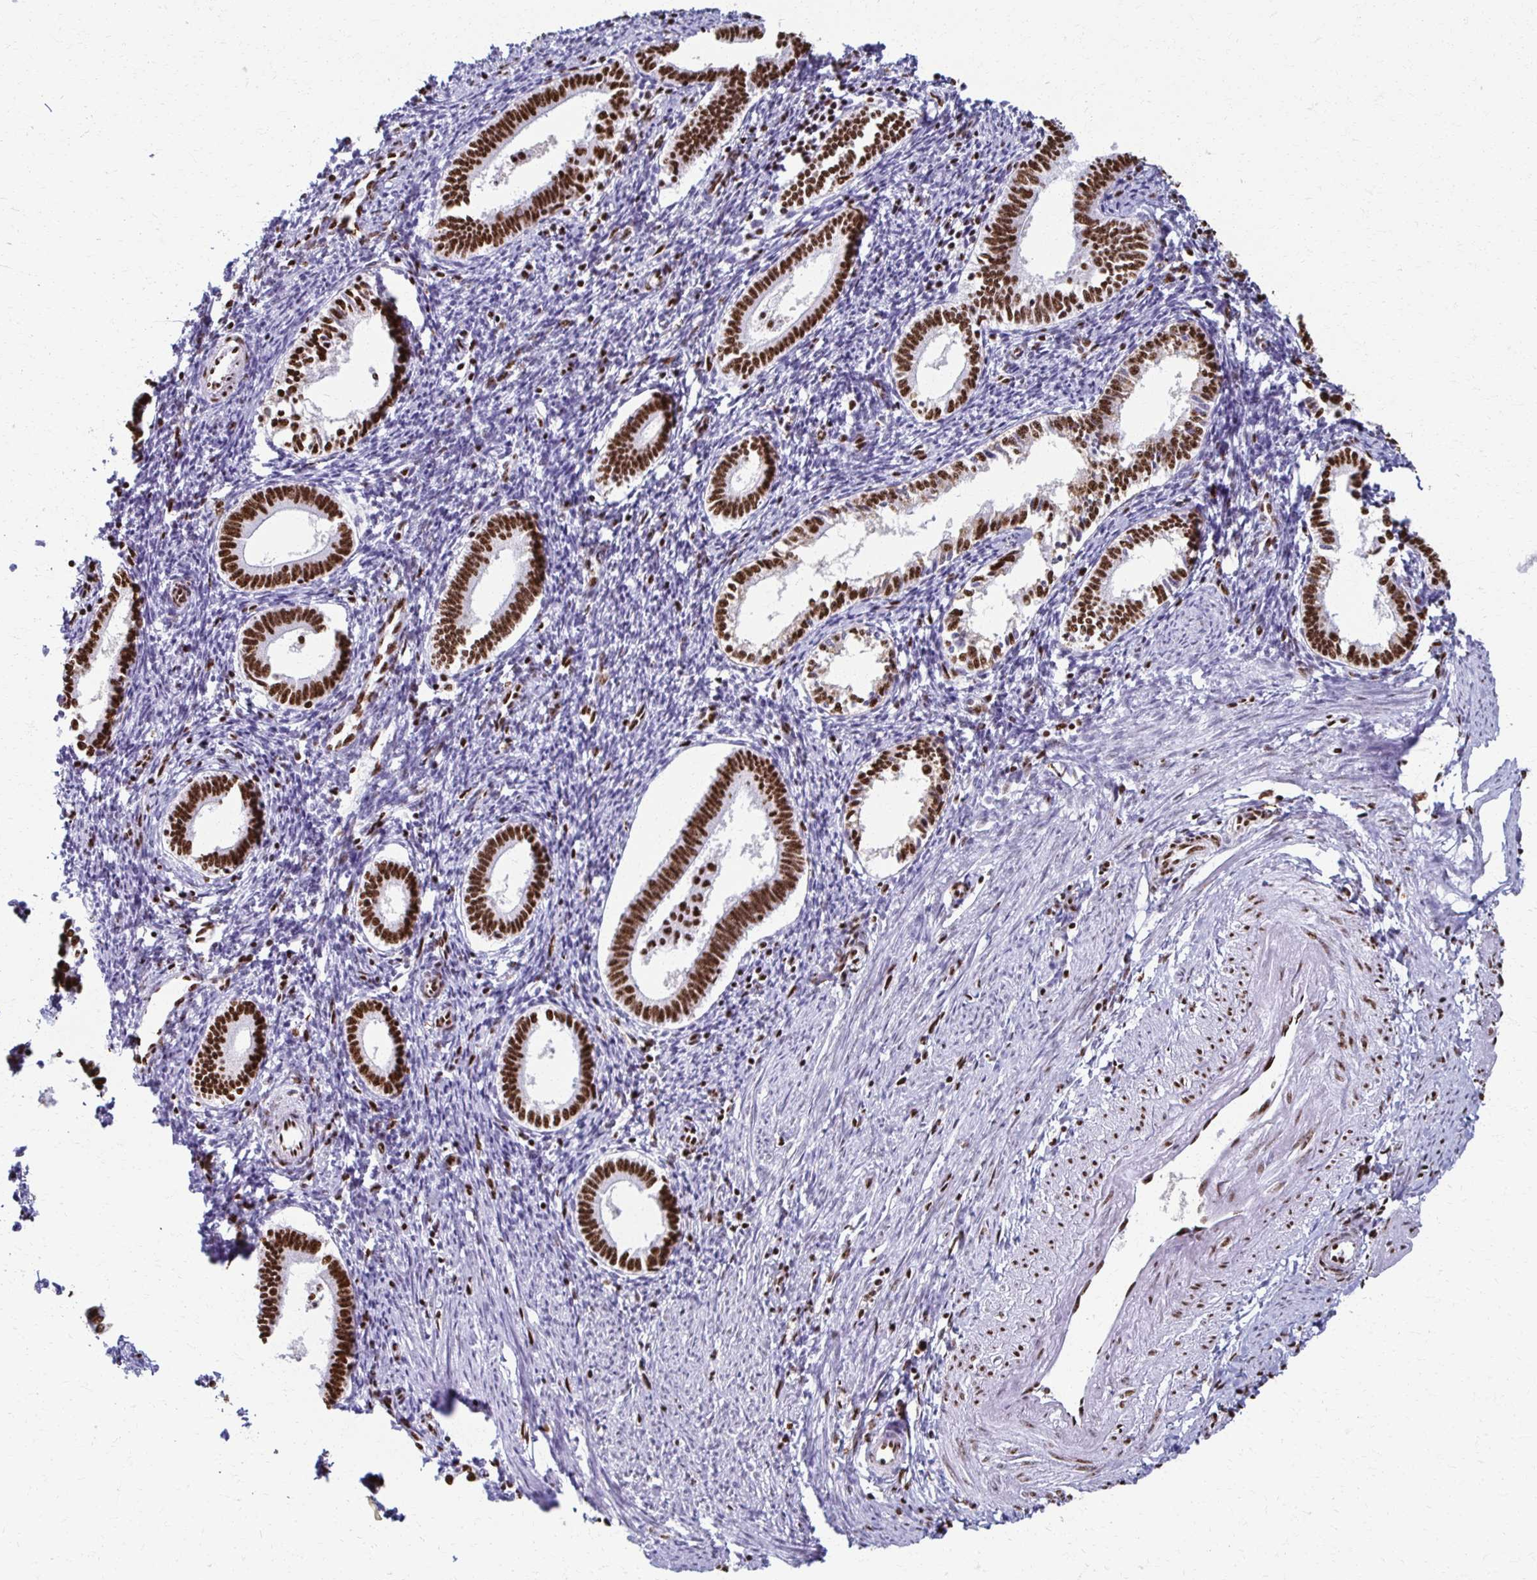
{"staining": {"intensity": "strong", "quantity": "<25%", "location": "nuclear"}, "tissue": "endometrium", "cell_type": "Cells in endometrial stroma", "image_type": "normal", "snomed": [{"axis": "morphology", "description": "Normal tissue, NOS"}, {"axis": "topography", "description": "Endometrium"}], "caption": "This is a micrograph of IHC staining of unremarkable endometrium, which shows strong positivity in the nuclear of cells in endometrial stroma.", "gene": "NONO", "patient": {"sex": "female", "age": 41}}